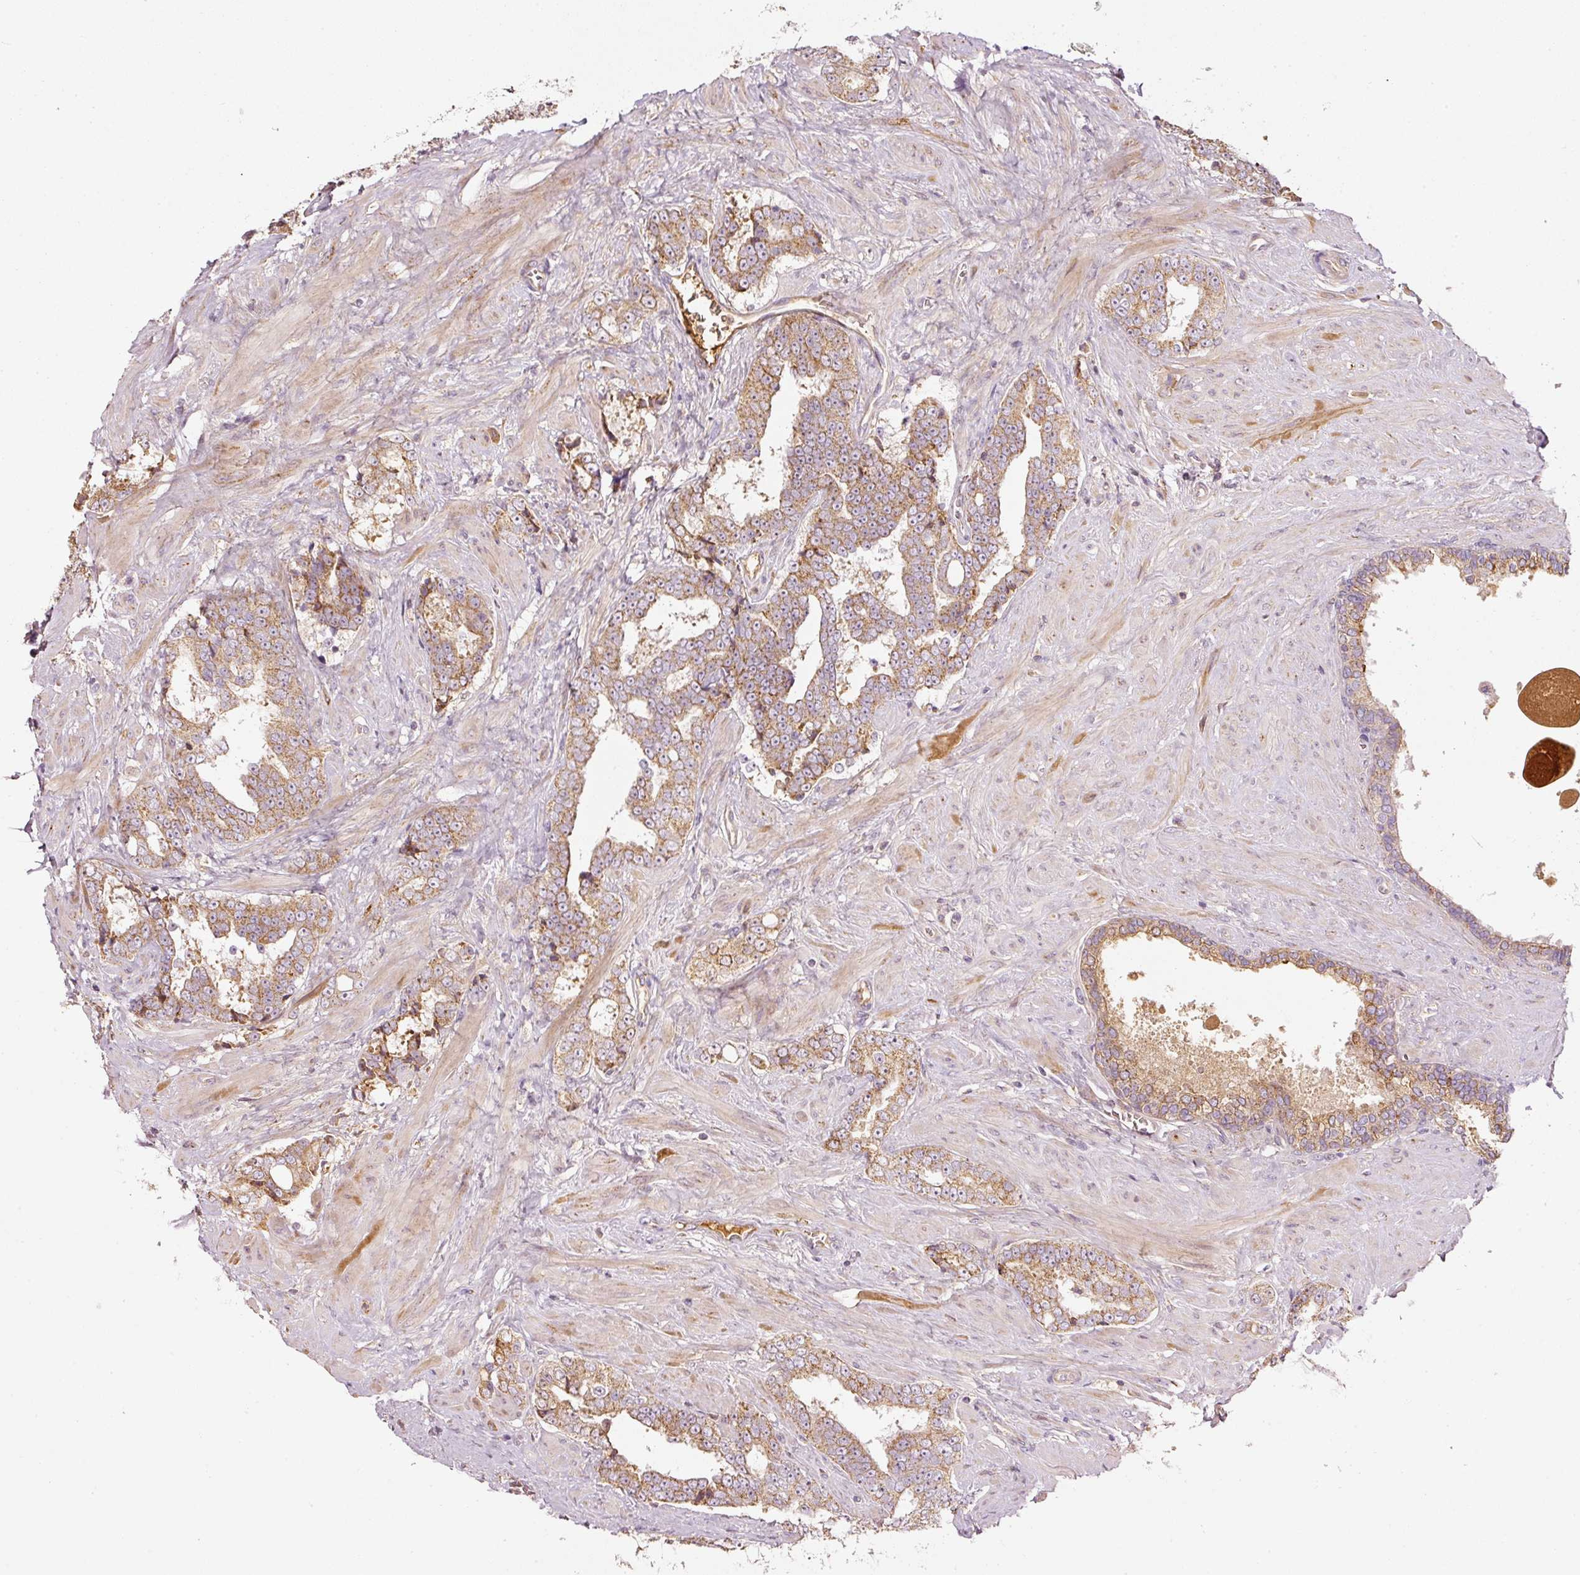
{"staining": {"intensity": "moderate", "quantity": ">75%", "location": "cytoplasmic/membranous"}, "tissue": "prostate cancer", "cell_type": "Tumor cells", "image_type": "cancer", "snomed": [{"axis": "morphology", "description": "Adenocarcinoma, High grade"}, {"axis": "topography", "description": "Prostate"}], "caption": "Prostate cancer (adenocarcinoma (high-grade)) tissue displays moderate cytoplasmic/membranous positivity in approximately >75% of tumor cells", "gene": "SERPING1", "patient": {"sex": "male", "age": 67}}